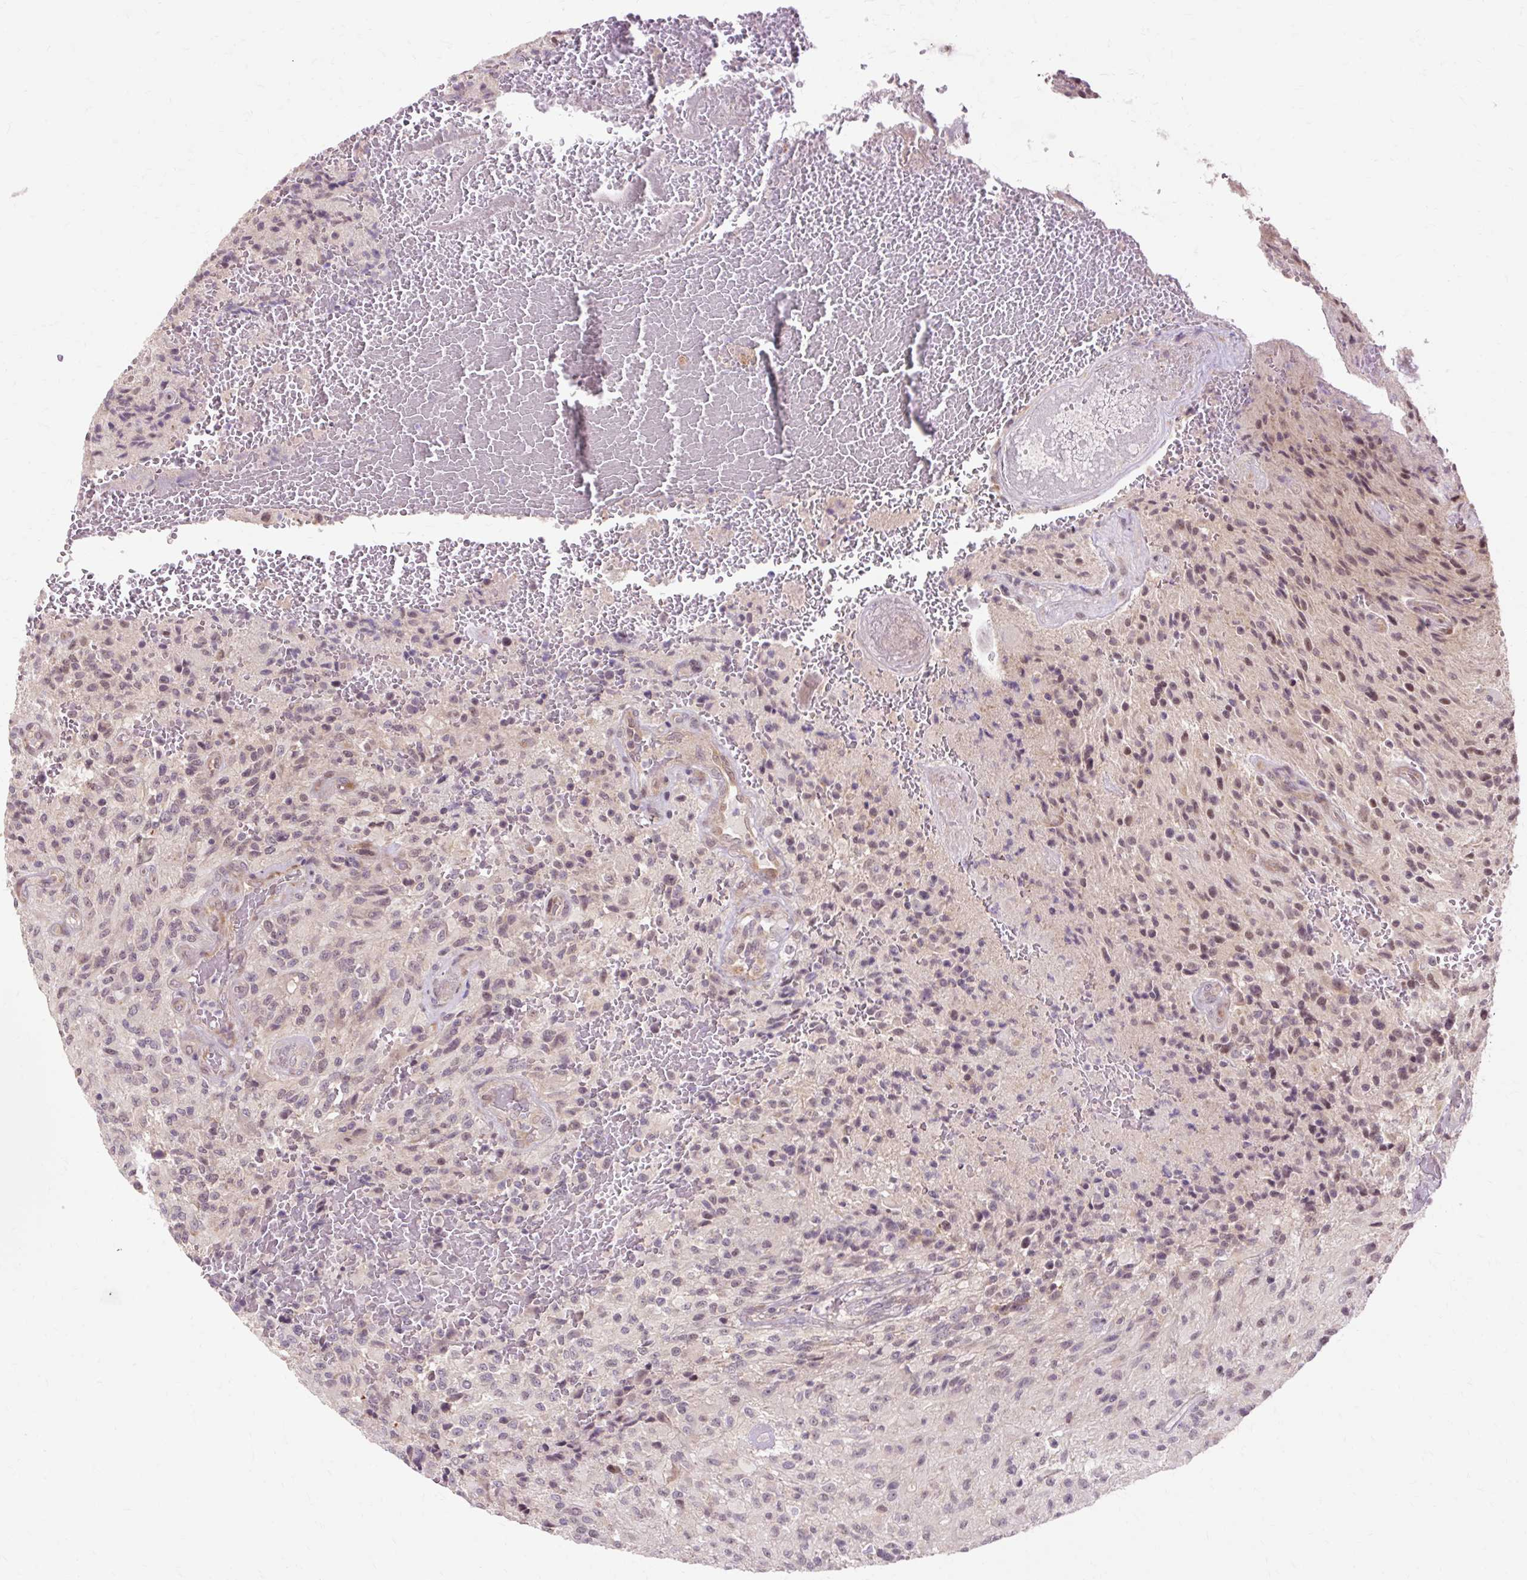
{"staining": {"intensity": "weak", "quantity": "25%-75%", "location": "cytoplasmic/membranous,nuclear"}, "tissue": "glioma", "cell_type": "Tumor cells", "image_type": "cancer", "snomed": [{"axis": "morphology", "description": "Normal tissue, NOS"}, {"axis": "morphology", "description": "Glioma, malignant, High grade"}, {"axis": "topography", "description": "Cerebral cortex"}], "caption": "Tumor cells demonstrate low levels of weak cytoplasmic/membranous and nuclear positivity in about 25%-75% of cells in human glioma.", "gene": "GEMIN2", "patient": {"sex": "male", "age": 56}}